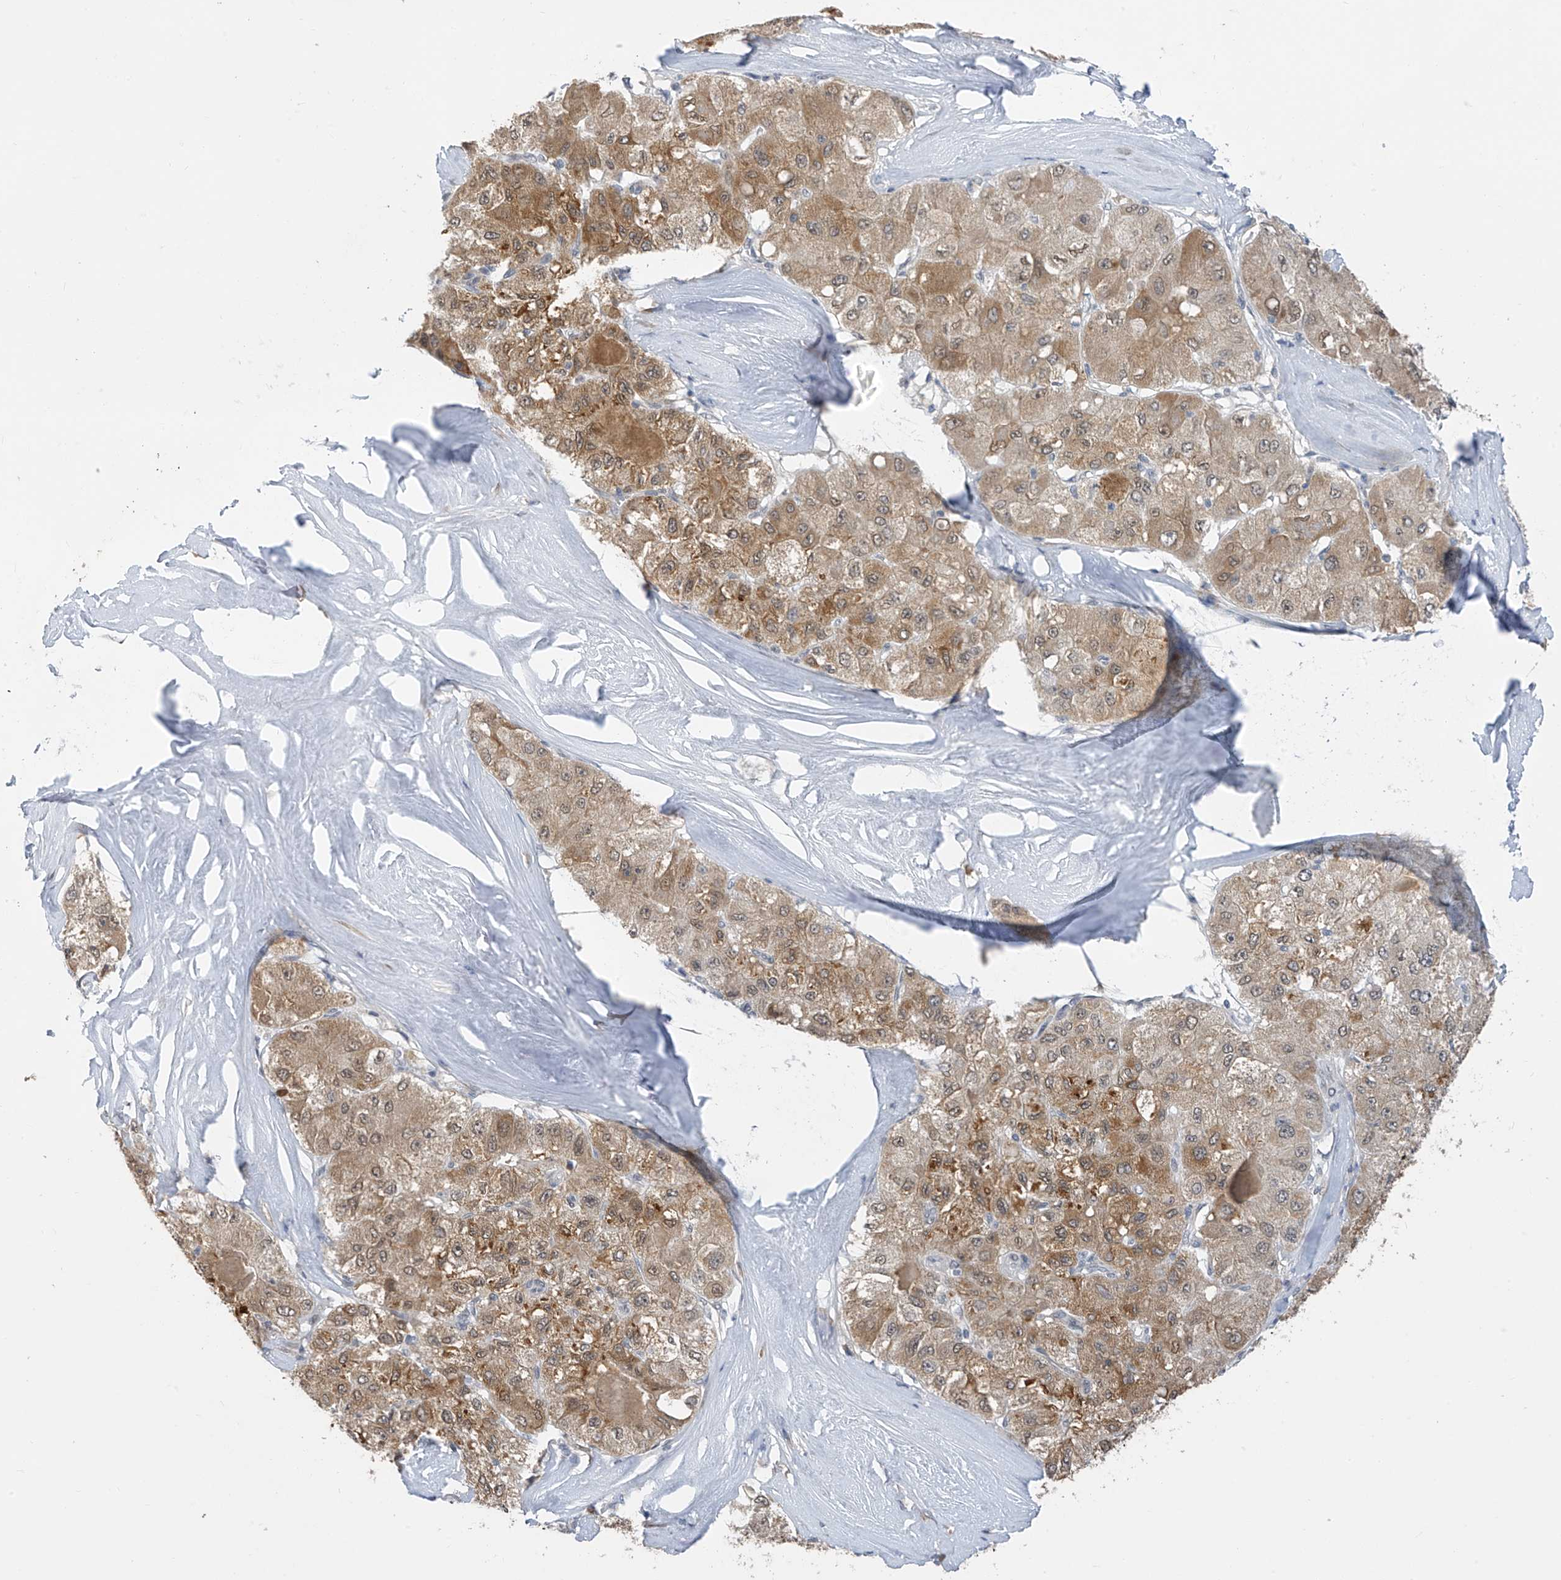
{"staining": {"intensity": "moderate", "quantity": ">75%", "location": "cytoplasmic/membranous,nuclear"}, "tissue": "liver cancer", "cell_type": "Tumor cells", "image_type": "cancer", "snomed": [{"axis": "morphology", "description": "Carcinoma, Hepatocellular, NOS"}, {"axis": "topography", "description": "Liver"}], "caption": "High-power microscopy captured an immunohistochemistry (IHC) micrograph of liver cancer (hepatocellular carcinoma), revealing moderate cytoplasmic/membranous and nuclear positivity in approximately >75% of tumor cells.", "gene": "CYP4V2", "patient": {"sex": "male", "age": 80}}